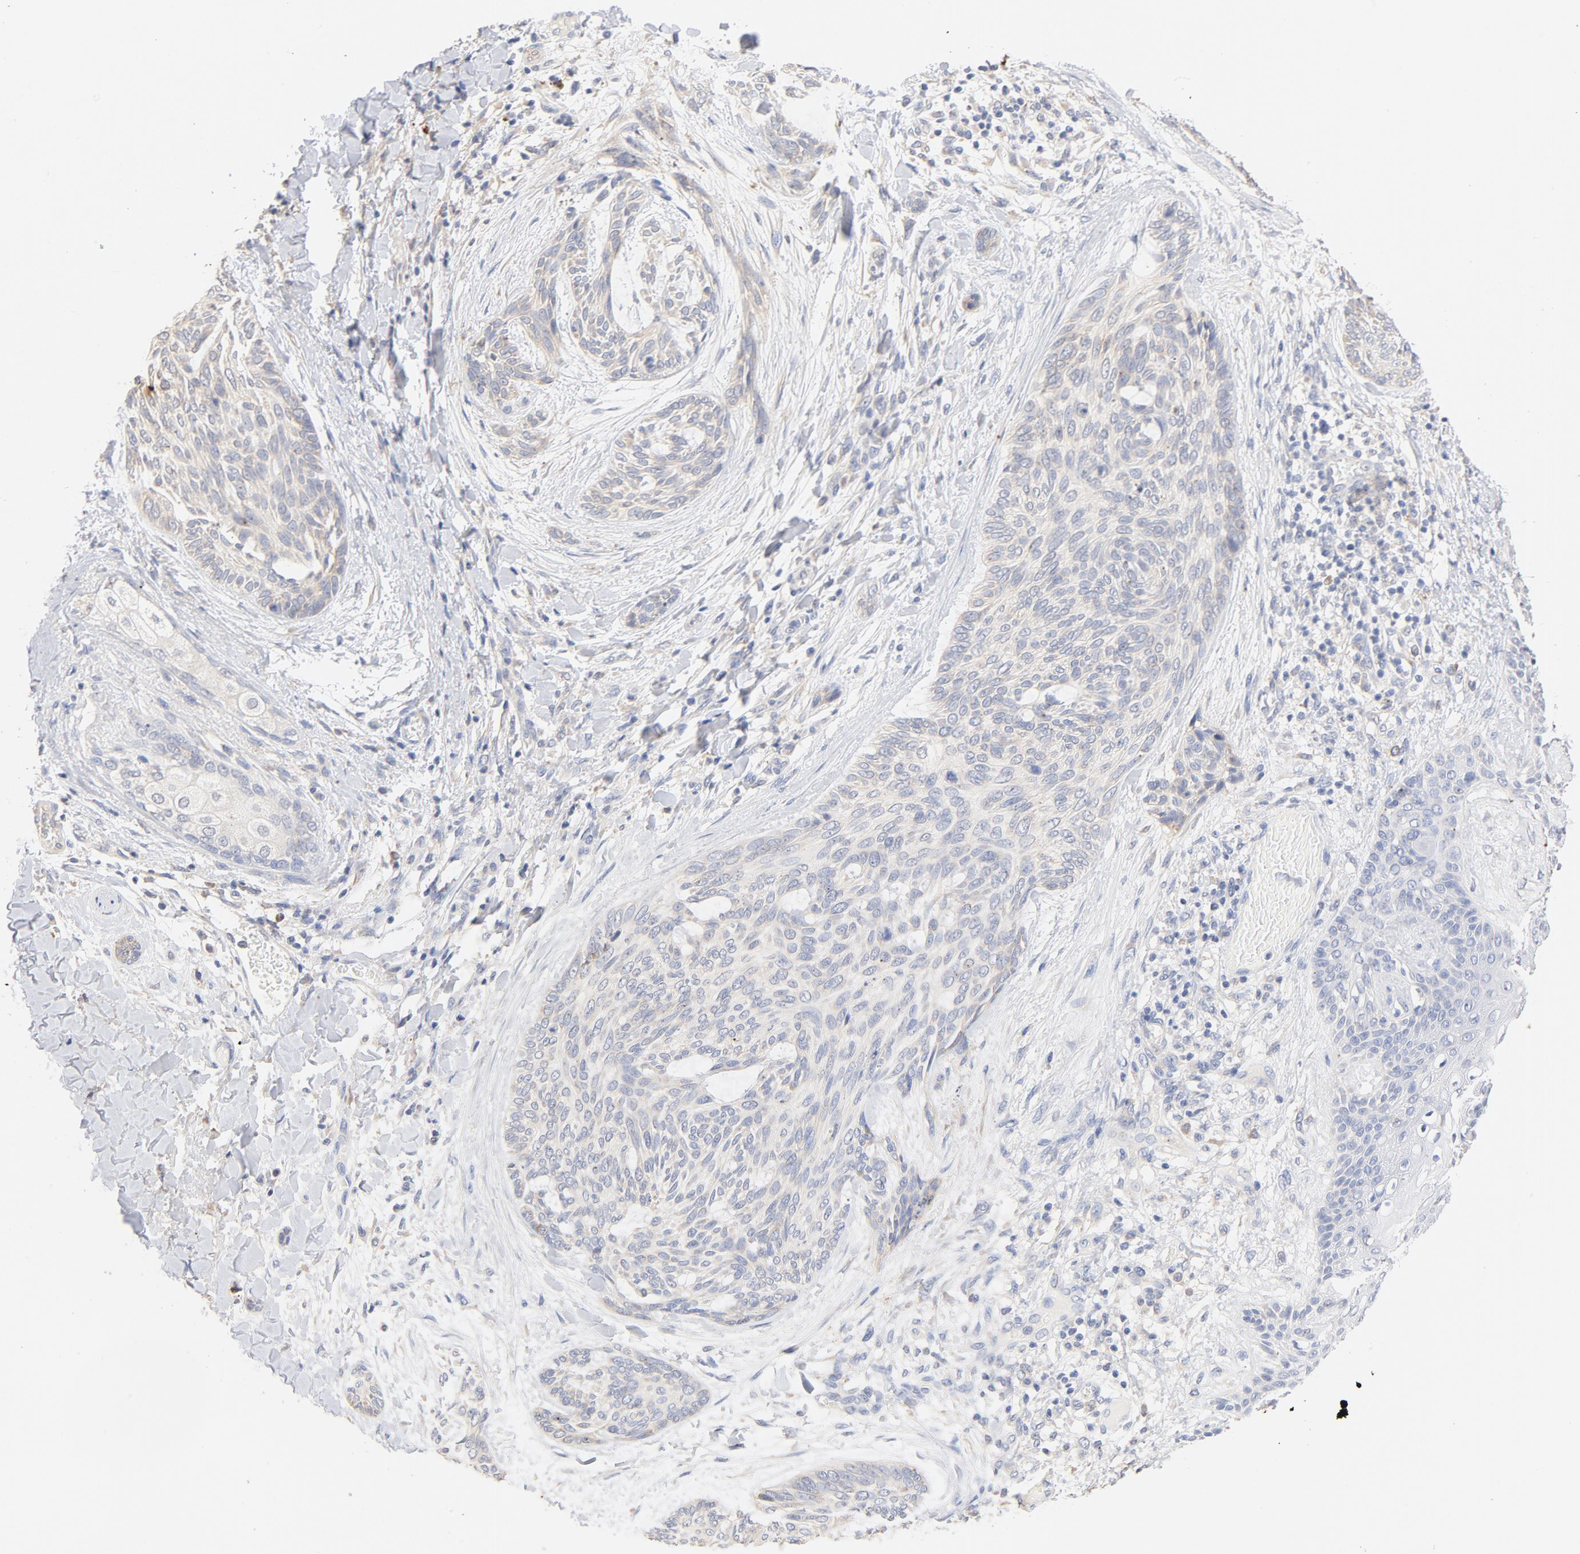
{"staining": {"intensity": "weak", "quantity": "<25%", "location": "cytoplasmic/membranous"}, "tissue": "skin cancer", "cell_type": "Tumor cells", "image_type": "cancer", "snomed": [{"axis": "morphology", "description": "Normal tissue, NOS"}, {"axis": "morphology", "description": "Basal cell carcinoma"}, {"axis": "topography", "description": "Skin"}], "caption": "Tumor cells are negative for brown protein staining in basal cell carcinoma (skin).", "gene": "TLR4", "patient": {"sex": "female", "age": 71}}